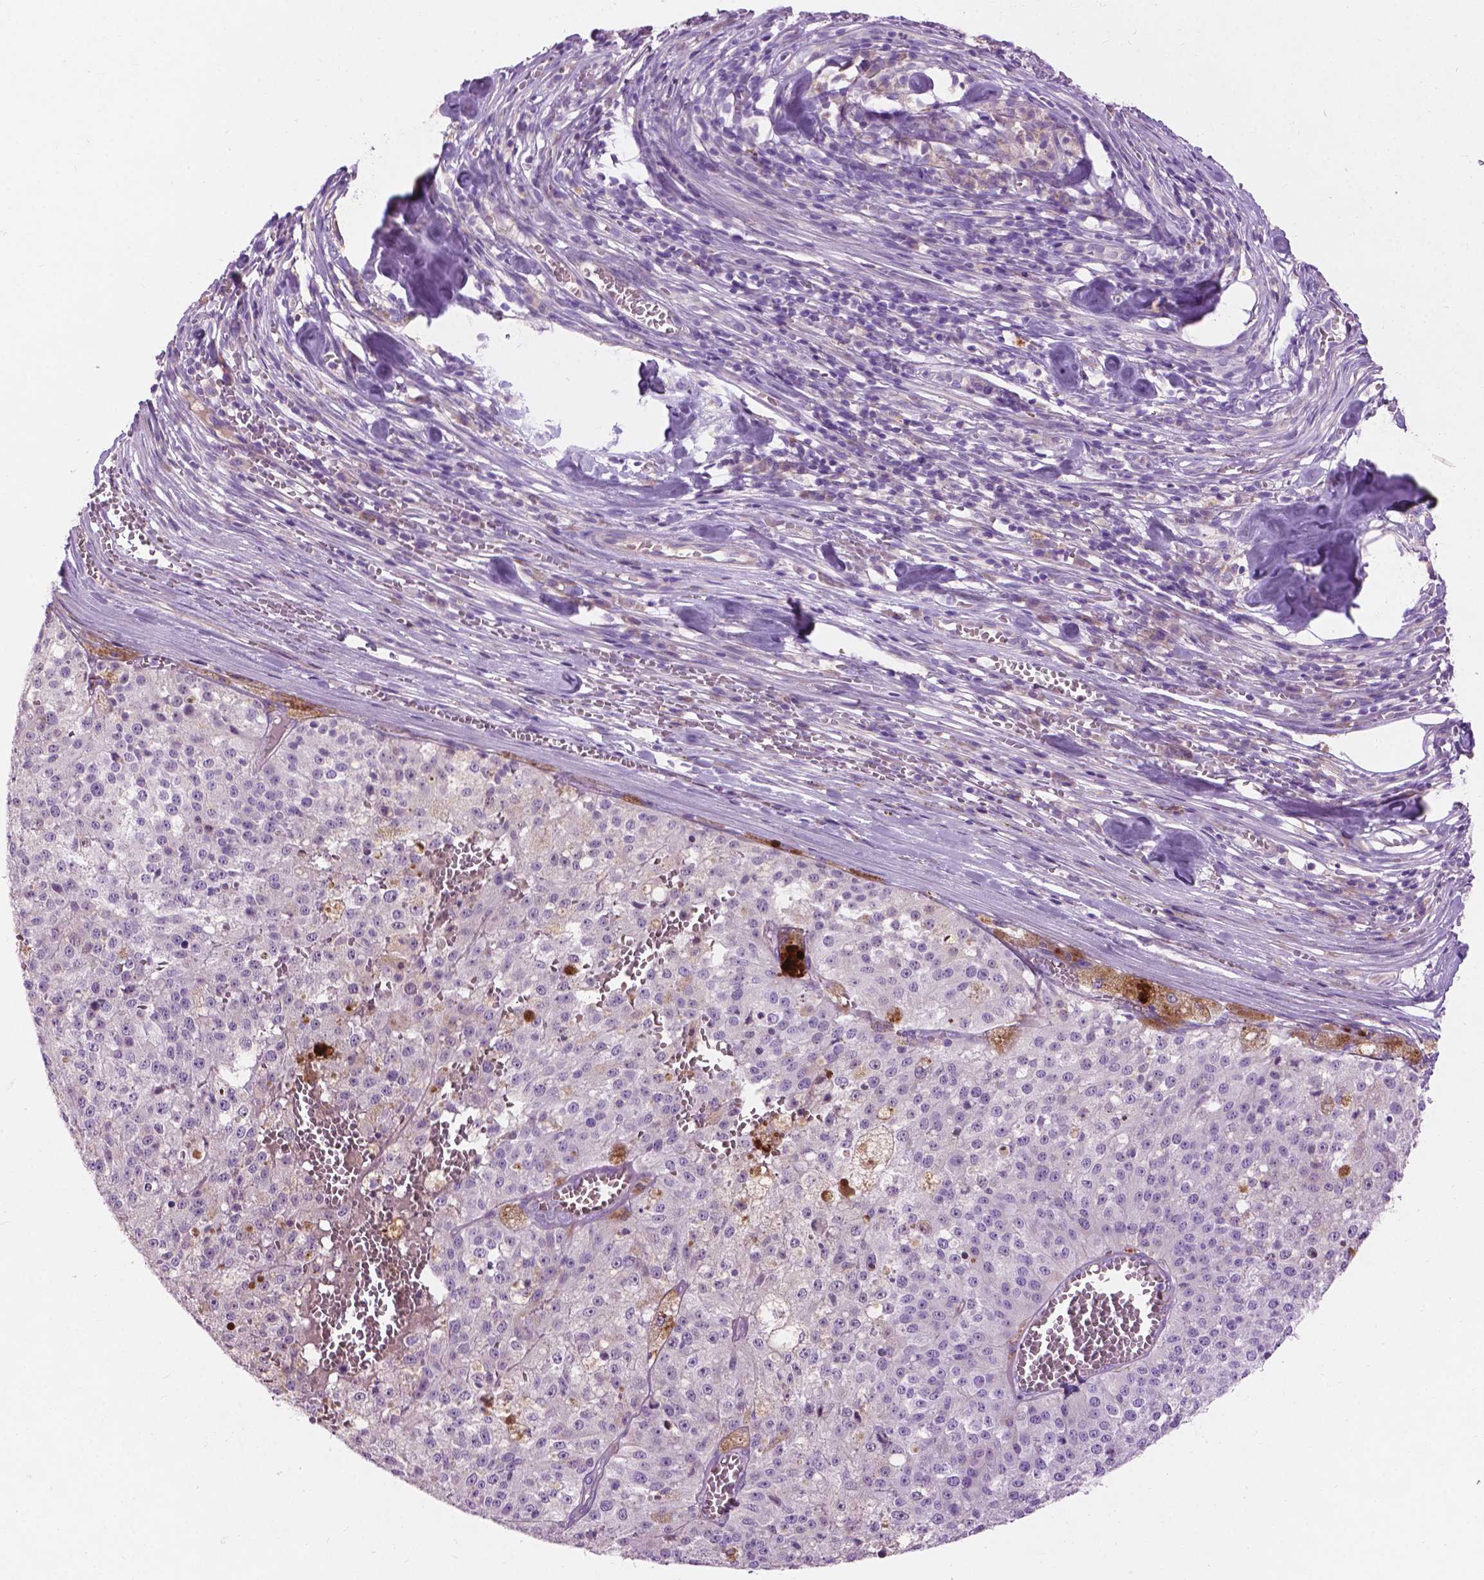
{"staining": {"intensity": "negative", "quantity": "none", "location": "none"}, "tissue": "melanoma", "cell_type": "Tumor cells", "image_type": "cancer", "snomed": [{"axis": "morphology", "description": "Malignant melanoma, Metastatic site"}, {"axis": "topography", "description": "Lymph node"}], "caption": "Tumor cells are negative for brown protein staining in malignant melanoma (metastatic site).", "gene": "NOXO1", "patient": {"sex": "female", "age": 64}}